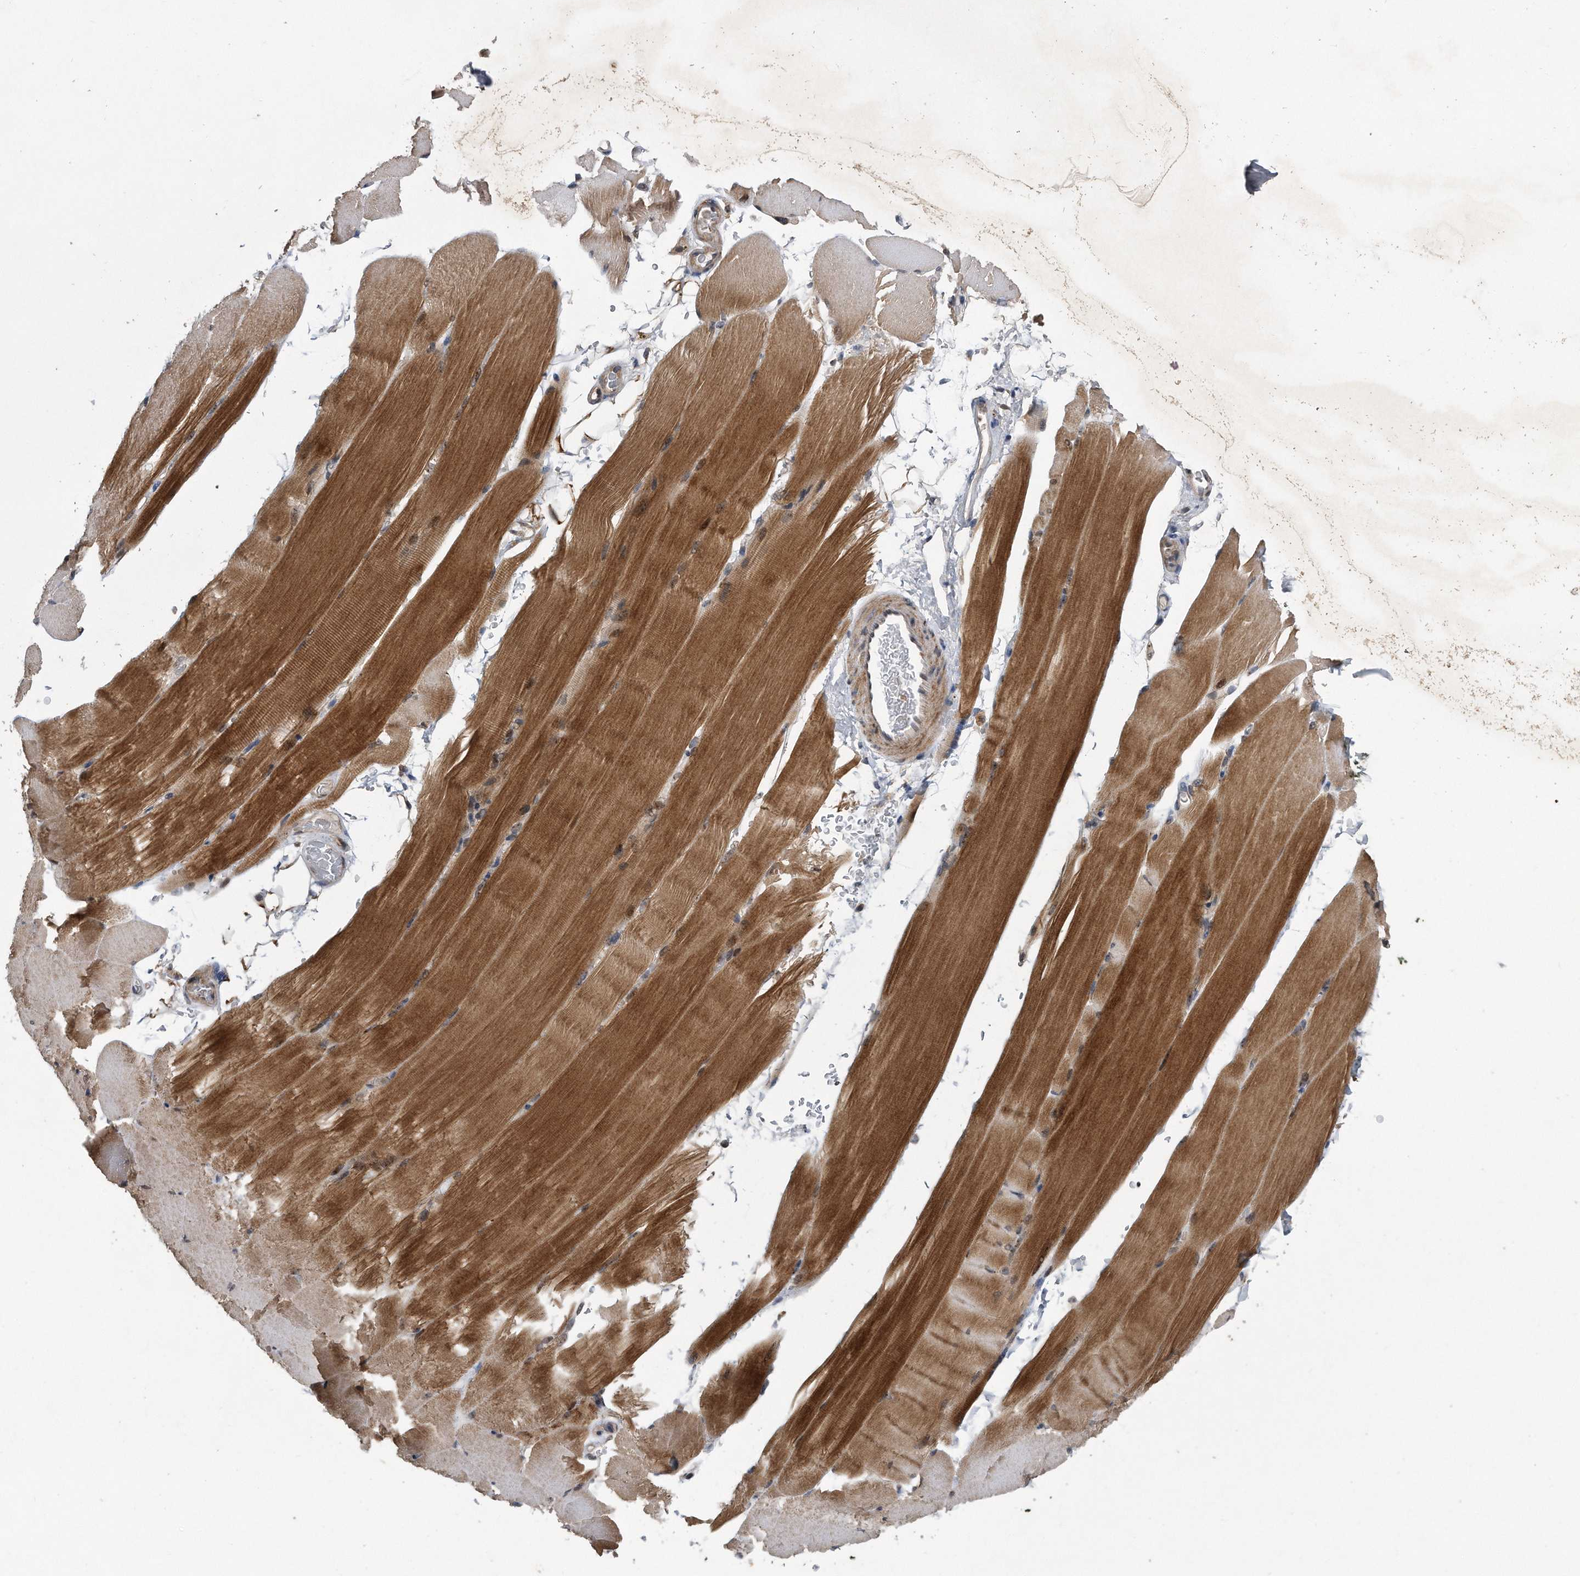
{"staining": {"intensity": "strong", "quantity": "25%-75%", "location": "cytoplasmic/membranous"}, "tissue": "skeletal muscle", "cell_type": "Myocytes", "image_type": "normal", "snomed": [{"axis": "morphology", "description": "Normal tissue, NOS"}, {"axis": "topography", "description": "Skeletal muscle"}, {"axis": "topography", "description": "Parathyroid gland"}], "caption": "Immunohistochemistry (IHC) (DAB (3,3'-diaminobenzidine)) staining of unremarkable human skeletal muscle shows strong cytoplasmic/membranous protein staining in approximately 25%-75% of myocytes. Using DAB (3,3'-diaminobenzidine) (brown) and hematoxylin (blue) stains, captured at high magnification using brightfield microscopy.", "gene": "ALPK2", "patient": {"sex": "female", "age": 37}}